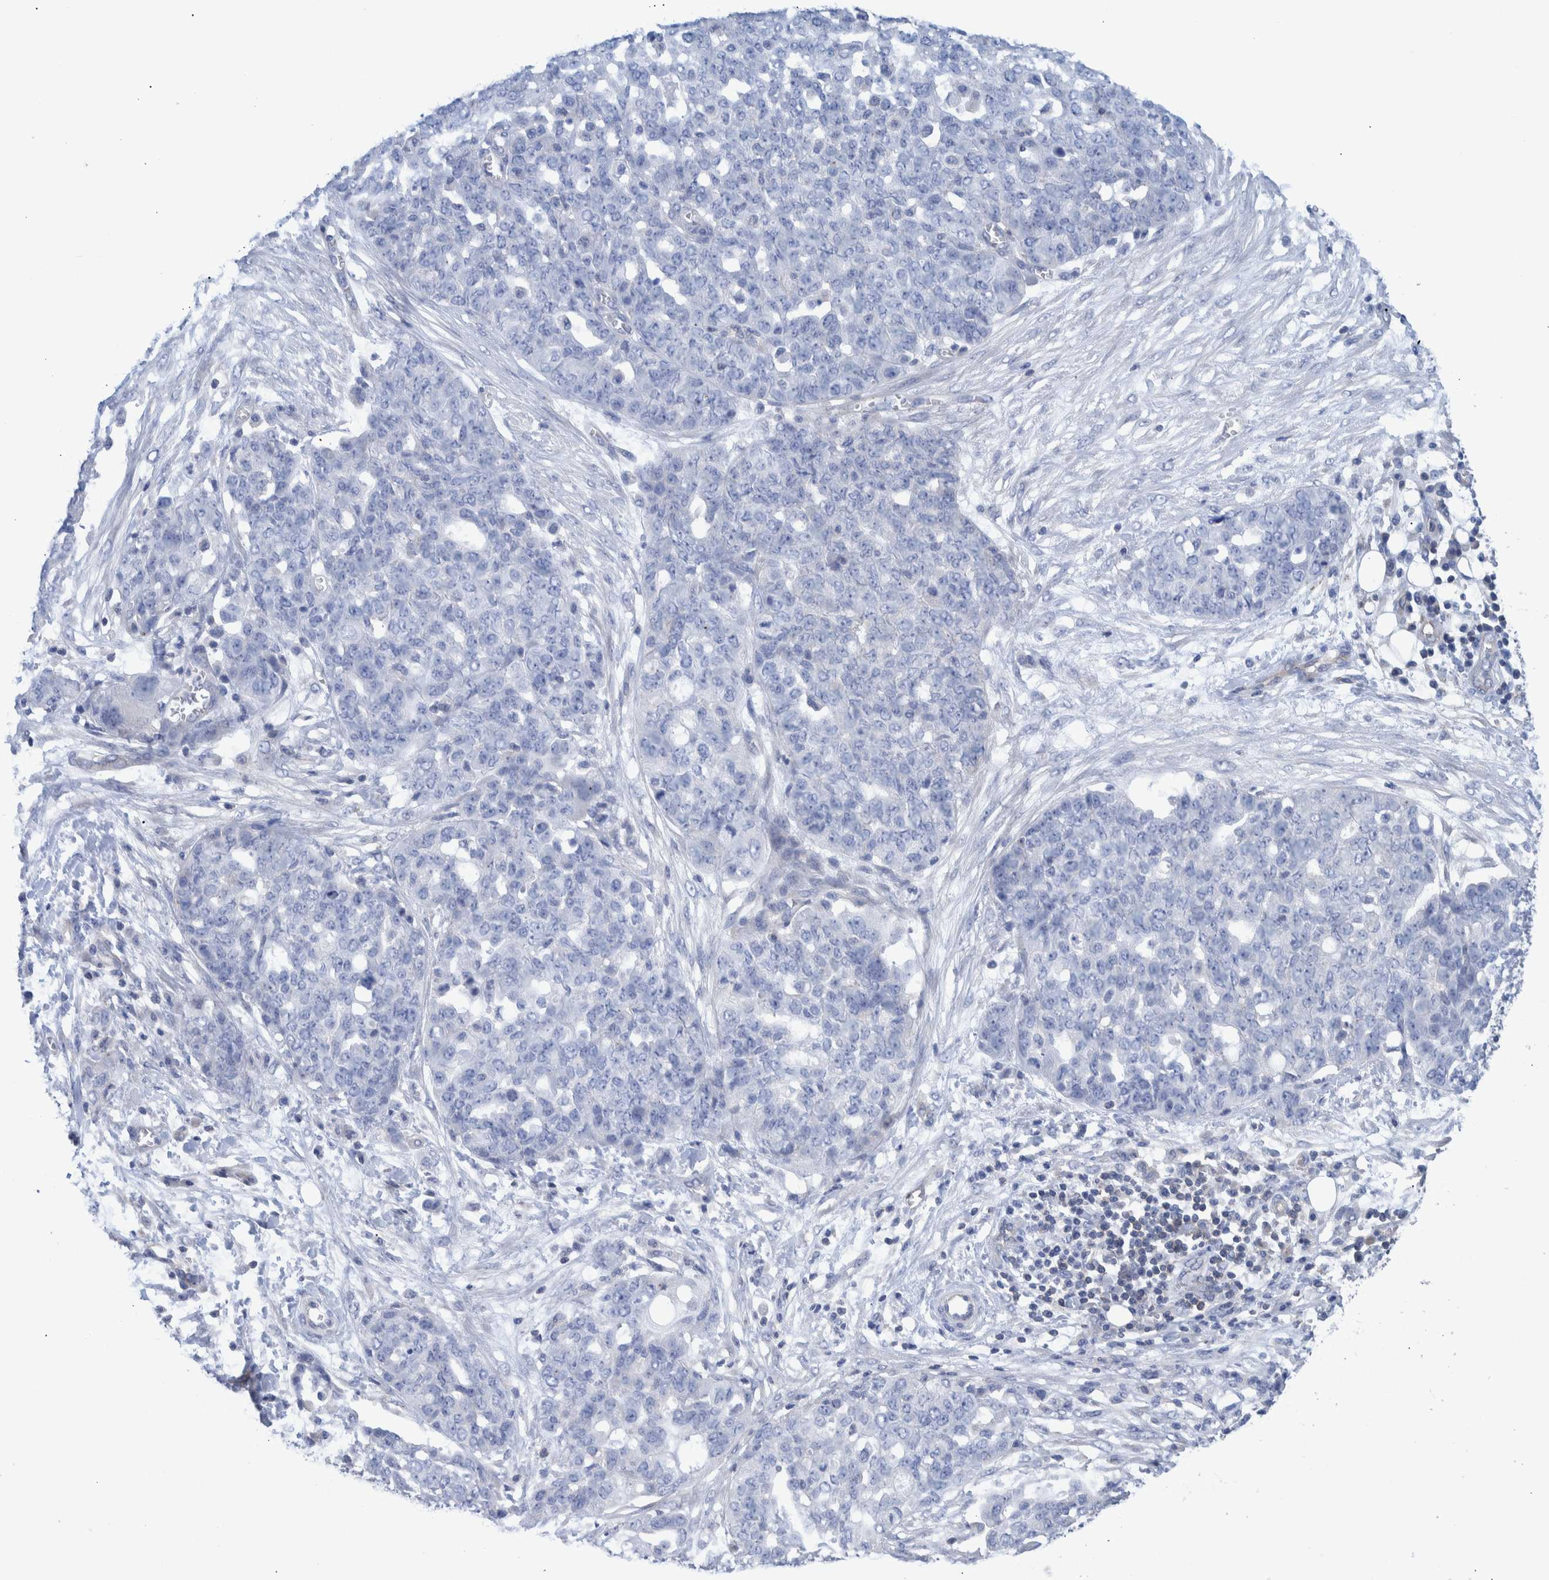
{"staining": {"intensity": "negative", "quantity": "none", "location": "none"}, "tissue": "ovarian cancer", "cell_type": "Tumor cells", "image_type": "cancer", "snomed": [{"axis": "morphology", "description": "Cystadenocarcinoma, serous, NOS"}, {"axis": "topography", "description": "Soft tissue"}, {"axis": "topography", "description": "Ovary"}], "caption": "DAB (3,3'-diaminobenzidine) immunohistochemical staining of human ovarian cancer displays no significant expression in tumor cells. (IHC, brightfield microscopy, high magnification).", "gene": "PPP3CC", "patient": {"sex": "female", "age": 57}}